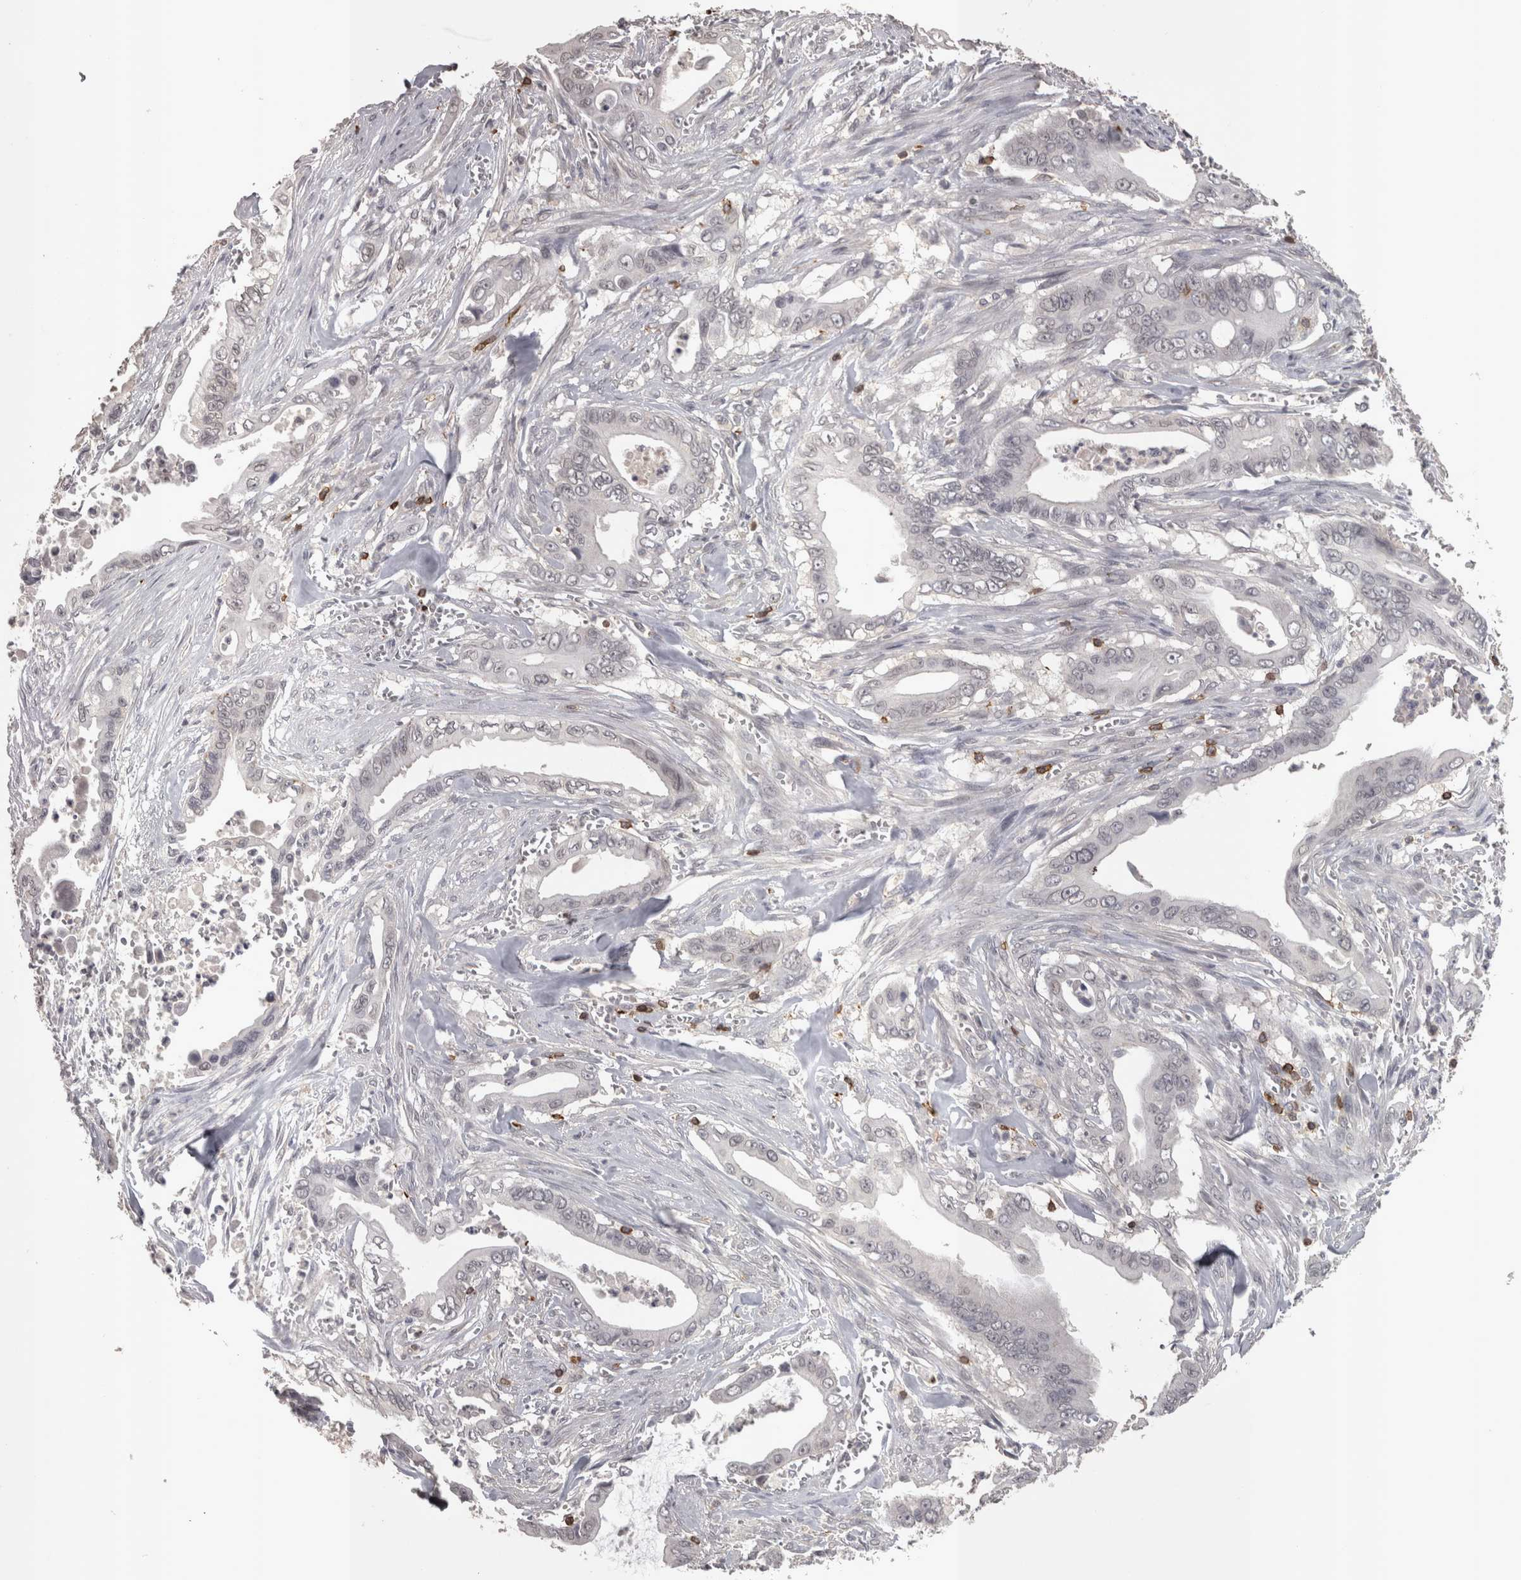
{"staining": {"intensity": "negative", "quantity": "none", "location": "none"}, "tissue": "pancreatic cancer", "cell_type": "Tumor cells", "image_type": "cancer", "snomed": [{"axis": "morphology", "description": "Adenocarcinoma, NOS"}, {"axis": "topography", "description": "Pancreas"}], "caption": "Immunohistochemistry (IHC) of human pancreatic adenocarcinoma demonstrates no positivity in tumor cells.", "gene": "SKAP1", "patient": {"sex": "male", "age": 59}}